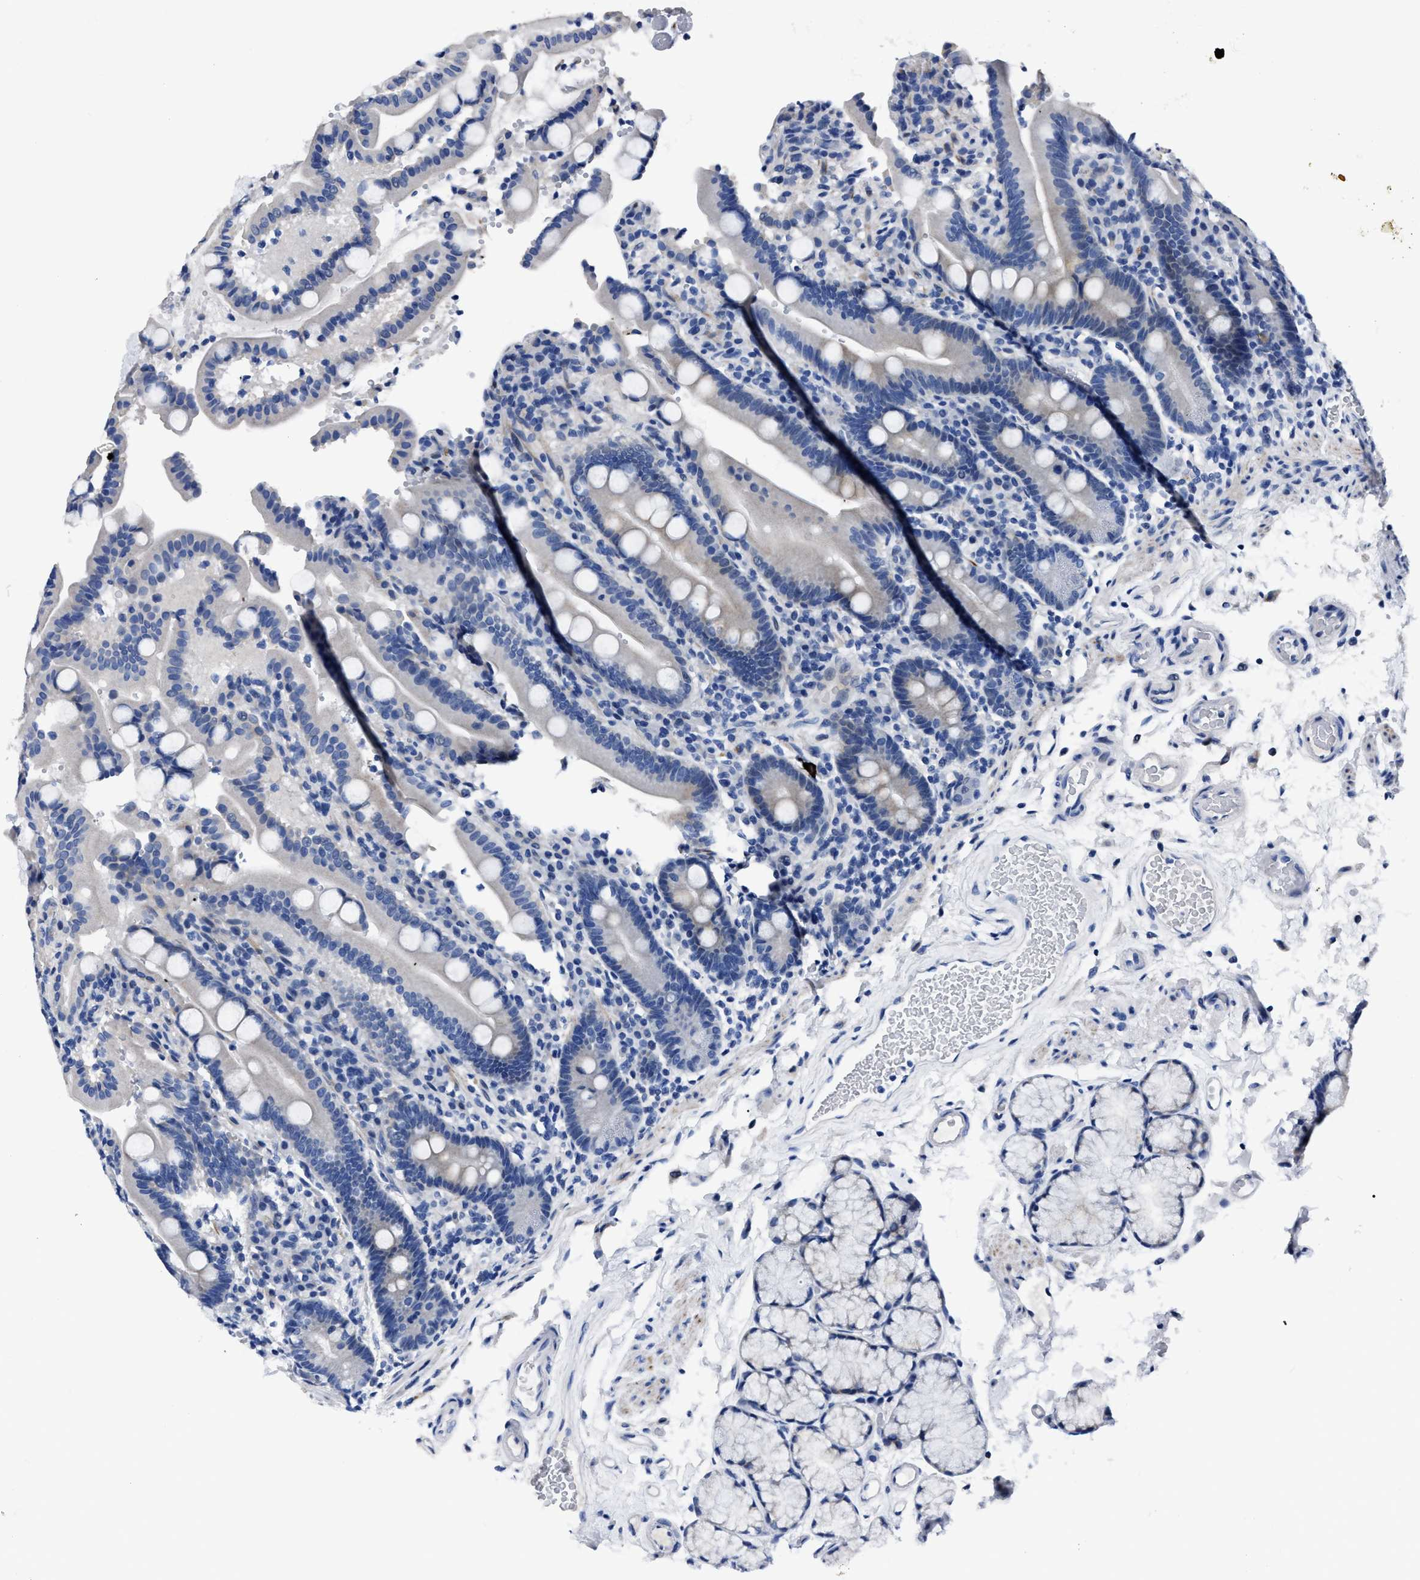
{"staining": {"intensity": "negative", "quantity": "none", "location": "none"}, "tissue": "duodenum", "cell_type": "Glandular cells", "image_type": "normal", "snomed": [{"axis": "morphology", "description": "Normal tissue, NOS"}, {"axis": "topography", "description": "Small intestine, NOS"}], "caption": "Histopathology image shows no protein positivity in glandular cells of normal duodenum.", "gene": "MOV10L1", "patient": {"sex": "female", "age": 71}}